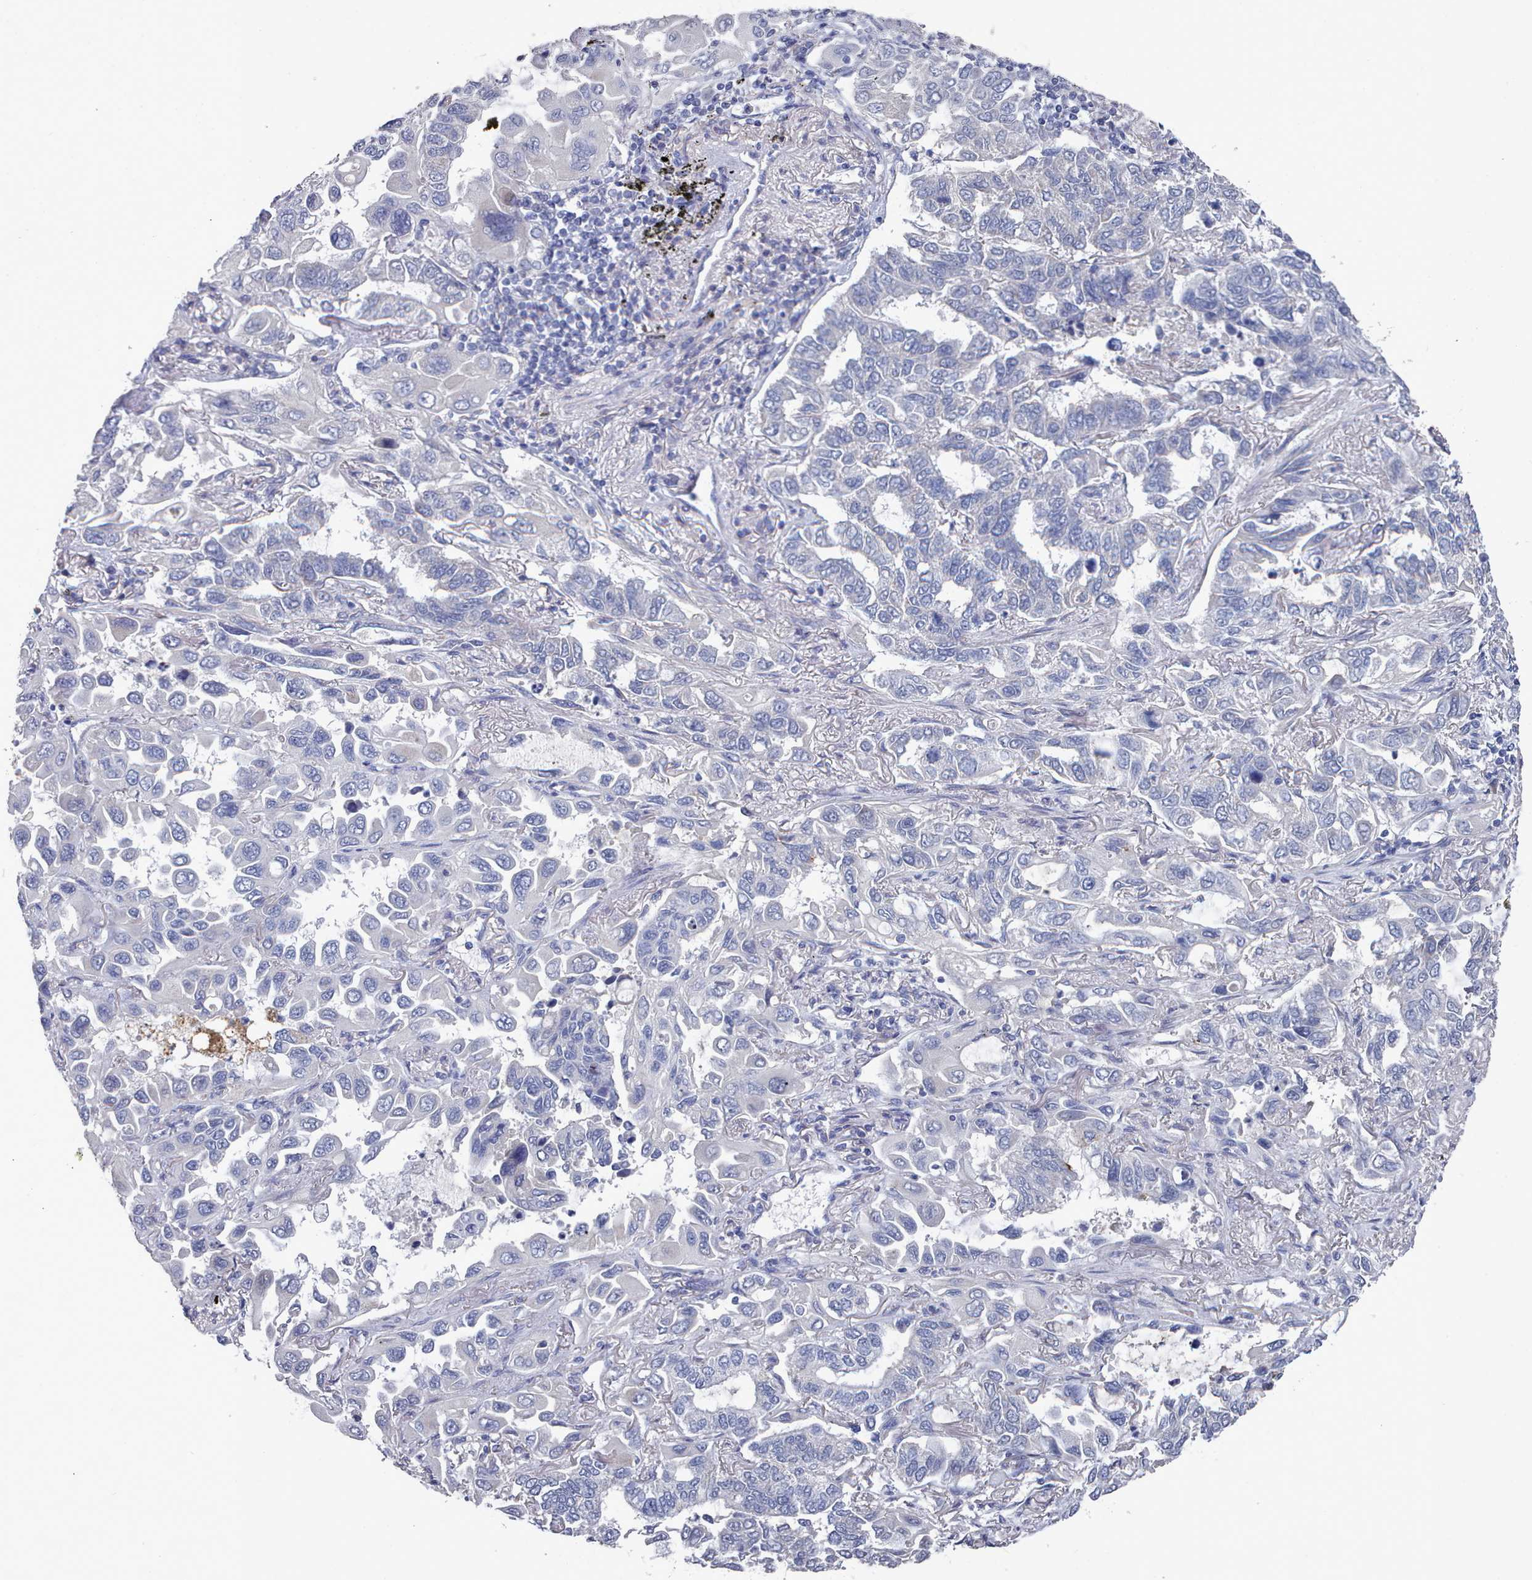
{"staining": {"intensity": "negative", "quantity": "none", "location": "none"}, "tissue": "lung cancer", "cell_type": "Tumor cells", "image_type": "cancer", "snomed": [{"axis": "morphology", "description": "Adenocarcinoma, NOS"}, {"axis": "topography", "description": "Lung"}], "caption": "Immunohistochemical staining of adenocarcinoma (lung) shows no significant expression in tumor cells.", "gene": "ACAD11", "patient": {"sex": "male", "age": 64}}